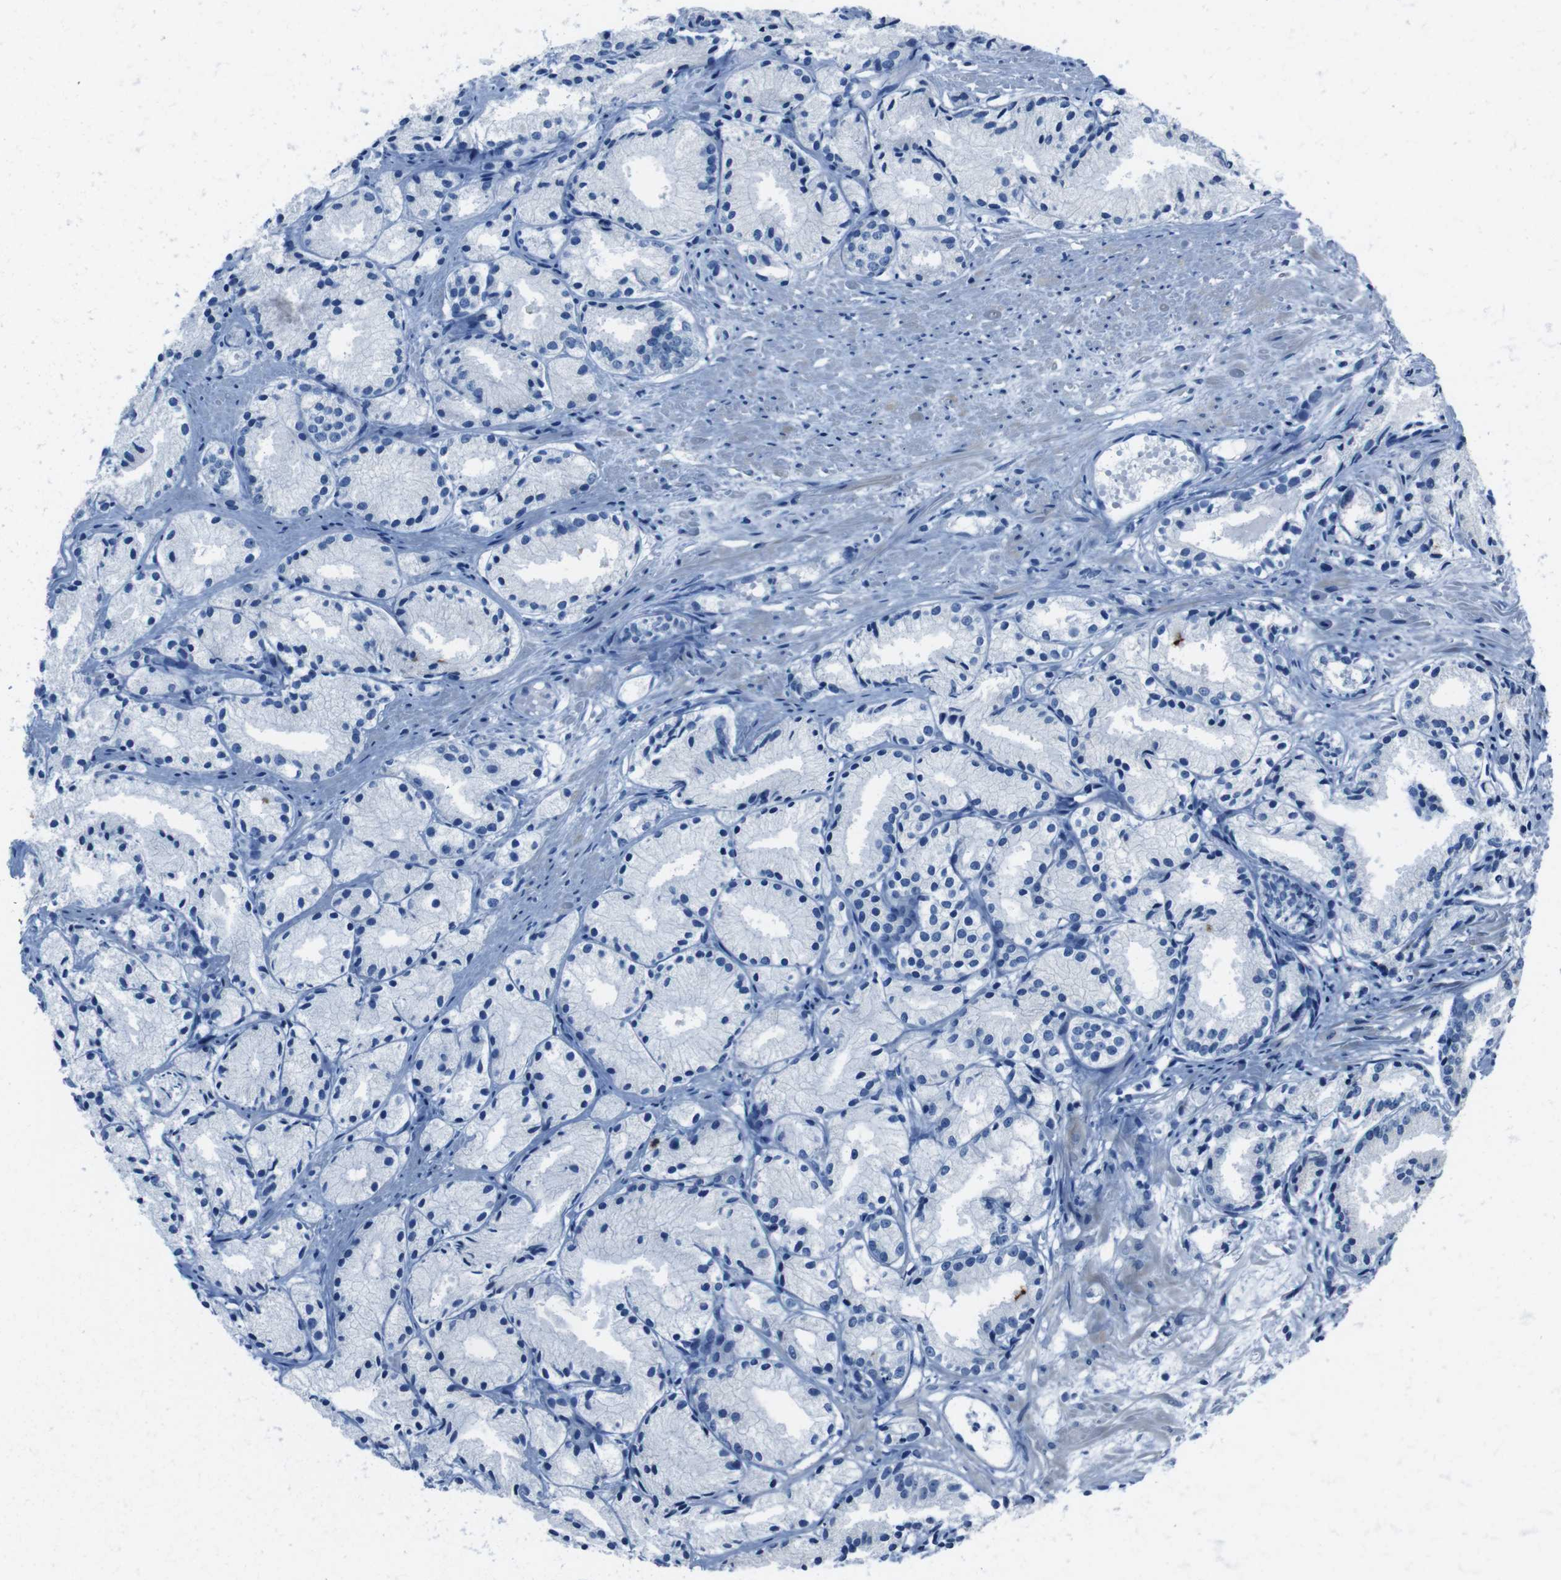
{"staining": {"intensity": "negative", "quantity": "none", "location": "none"}, "tissue": "prostate cancer", "cell_type": "Tumor cells", "image_type": "cancer", "snomed": [{"axis": "morphology", "description": "Adenocarcinoma, Low grade"}, {"axis": "topography", "description": "Prostate"}], "caption": "This micrograph is of adenocarcinoma (low-grade) (prostate) stained with immunohistochemistry (IHC) to label a protein in brown with the nuclei are counter-stained blue. There is no positivity in tumor cells. The staining was performed using DAB to visualize the protein expression in brown, while the nuclei were stained in blue with hematoxylin (Magnification: 20x).", "gene": "CDHR2", "patient": {"sex": "male", "age": 72}}